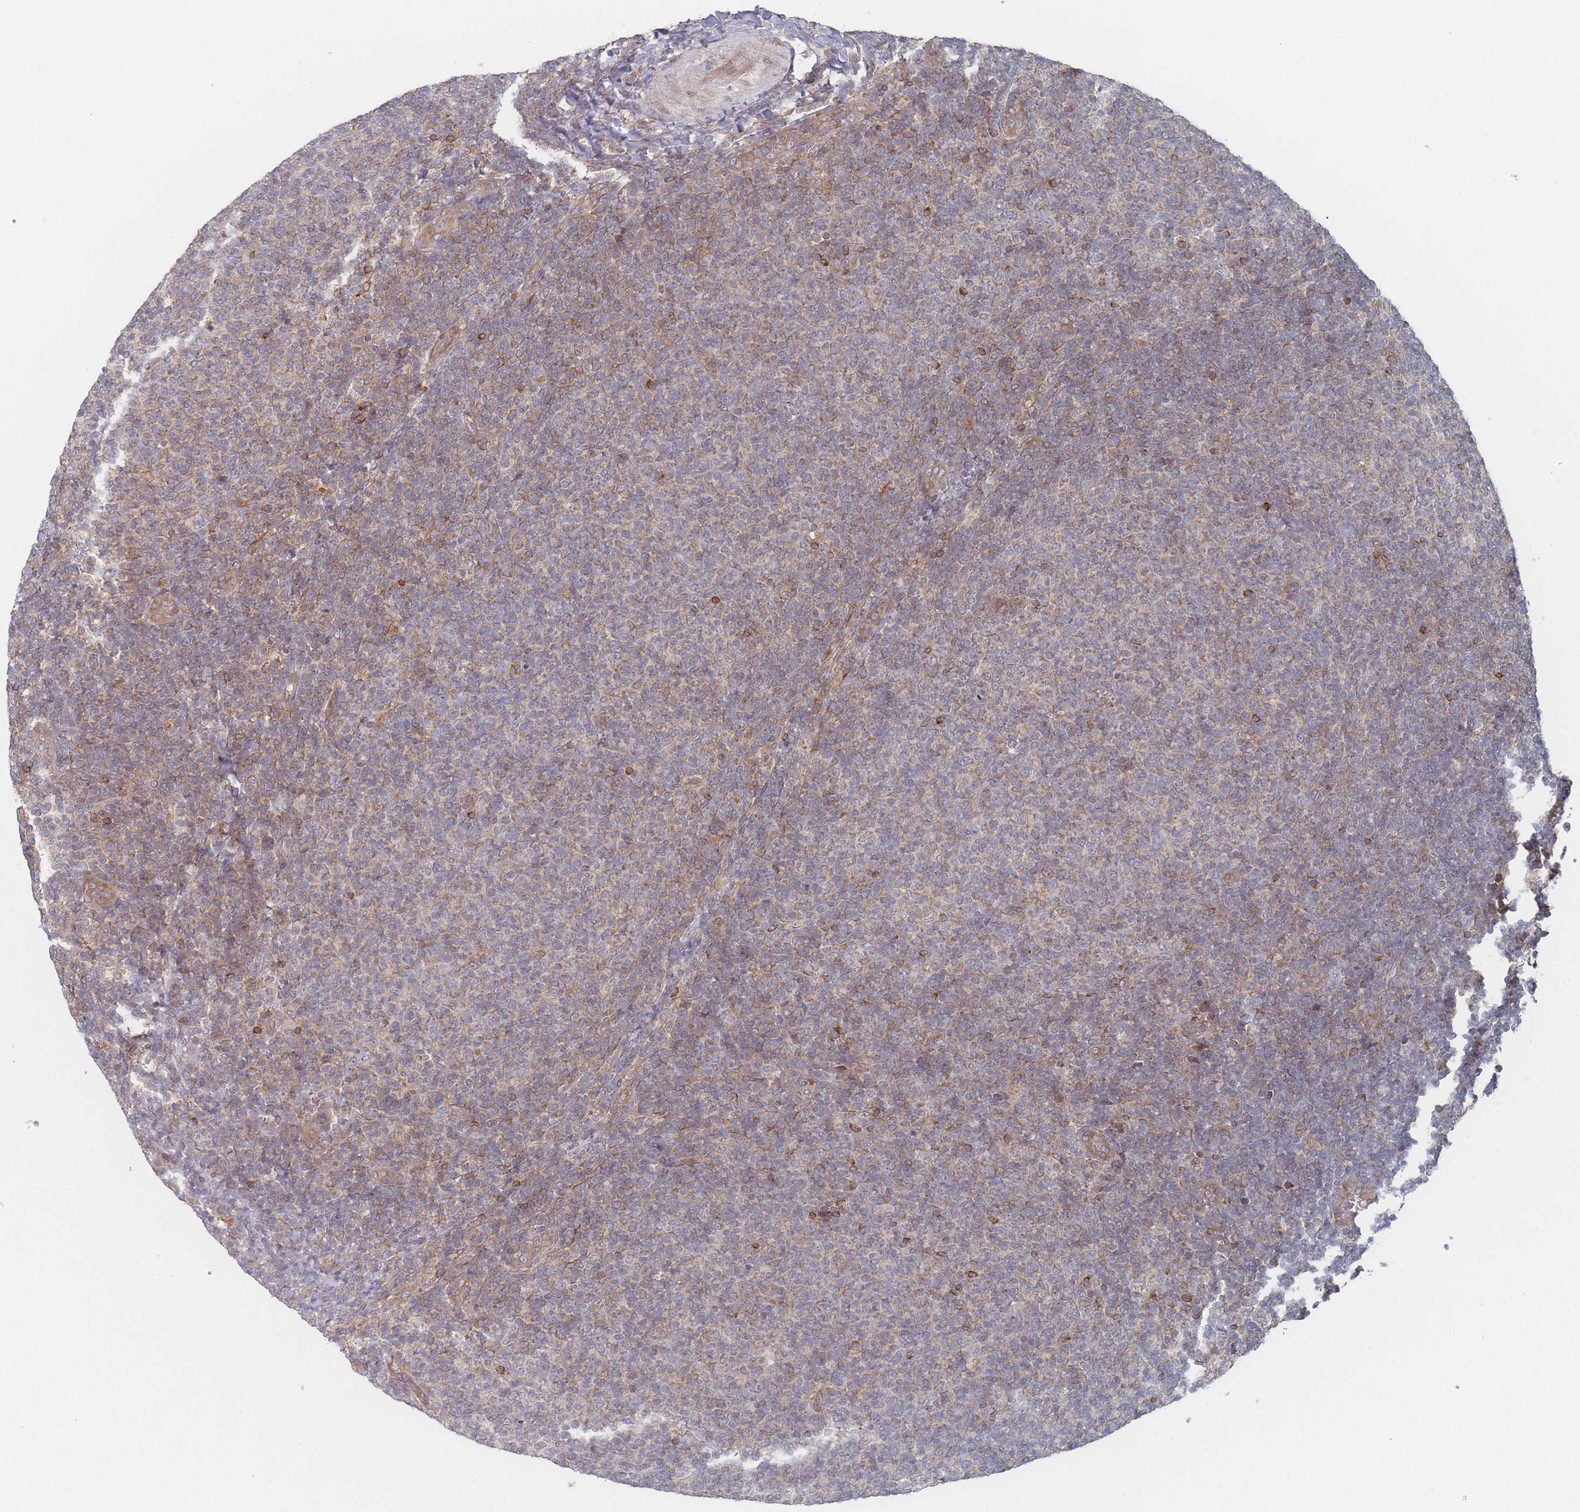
{"staining": {"intensity": "weak", "quantity": "<25%", "location": "cytoplasmic/membranous"}, "tissue": "lymphoma", "cell_type": "Tumor cells", "image_type": "cancer", "snomed": [{"axis": "morphology", "description": "Malignant lymphoma, non-Hodgkin's type, Low grade"}, {"axis": "topography", "description": "Lymph node"}], "caption": "Tumor cells show no significant protein positivity in lymphoma.", "gene": "KDSR", "patient": {"sex": "male", "age": 66}}